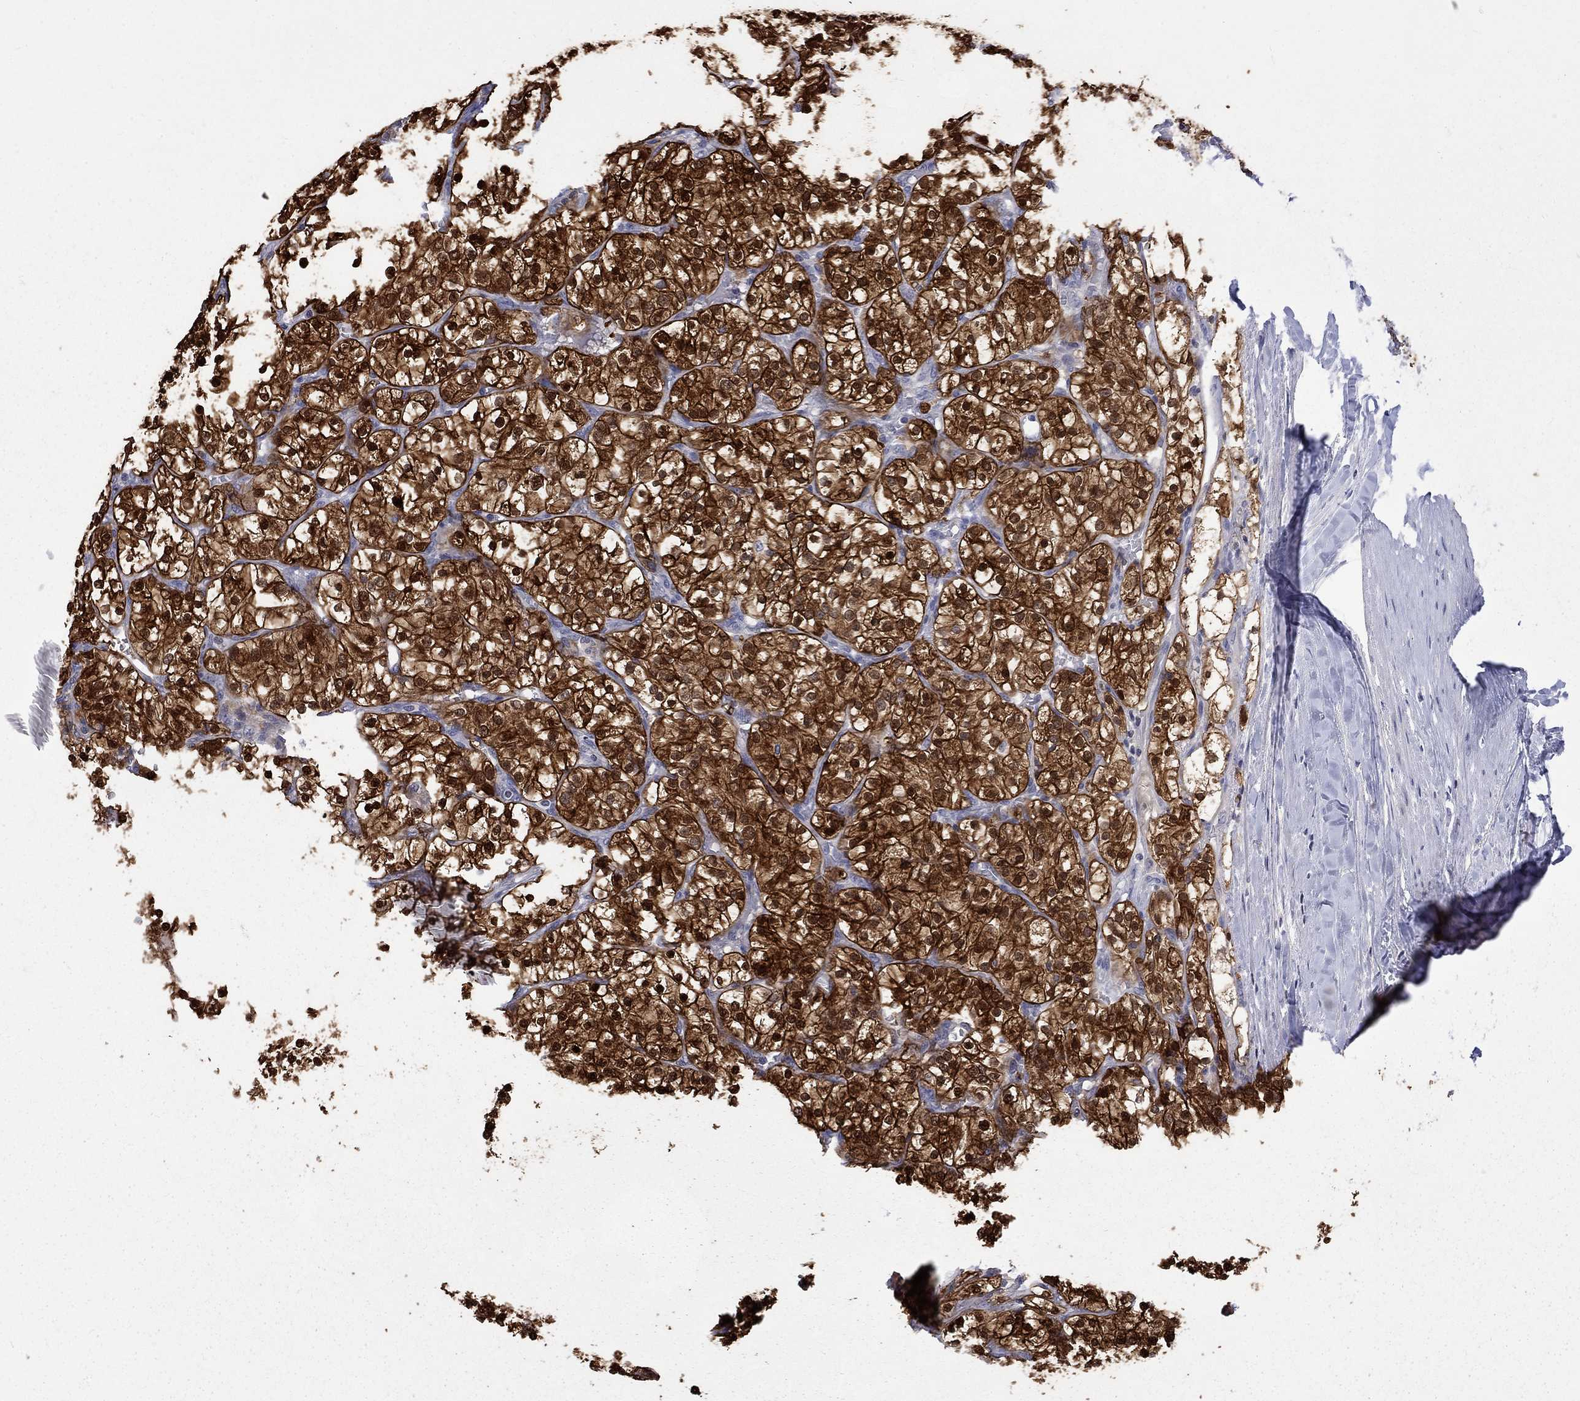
{"staining": {"intensity": "strong", "quantity": ">75%", "location": "cytoplasmic/membranous,nuclear"}, "tissue": "renal cancer", "cell_type": "Tumor cells", "image_type": "cancer", "snomed": [{"axis": "morphology", "description": "Adenocarcinoma, NOS"}, {"axis": "topography", "description": "Kidney"}], "caption": "This is an image of immunohistochemistry (IHC) staining of renal cancer, which shows strong expression in the cytoplasmic/membranous and nuclear of tumor cells.", "gene": "HKDC1", "patient": {"sex": "male", "age": 80}}